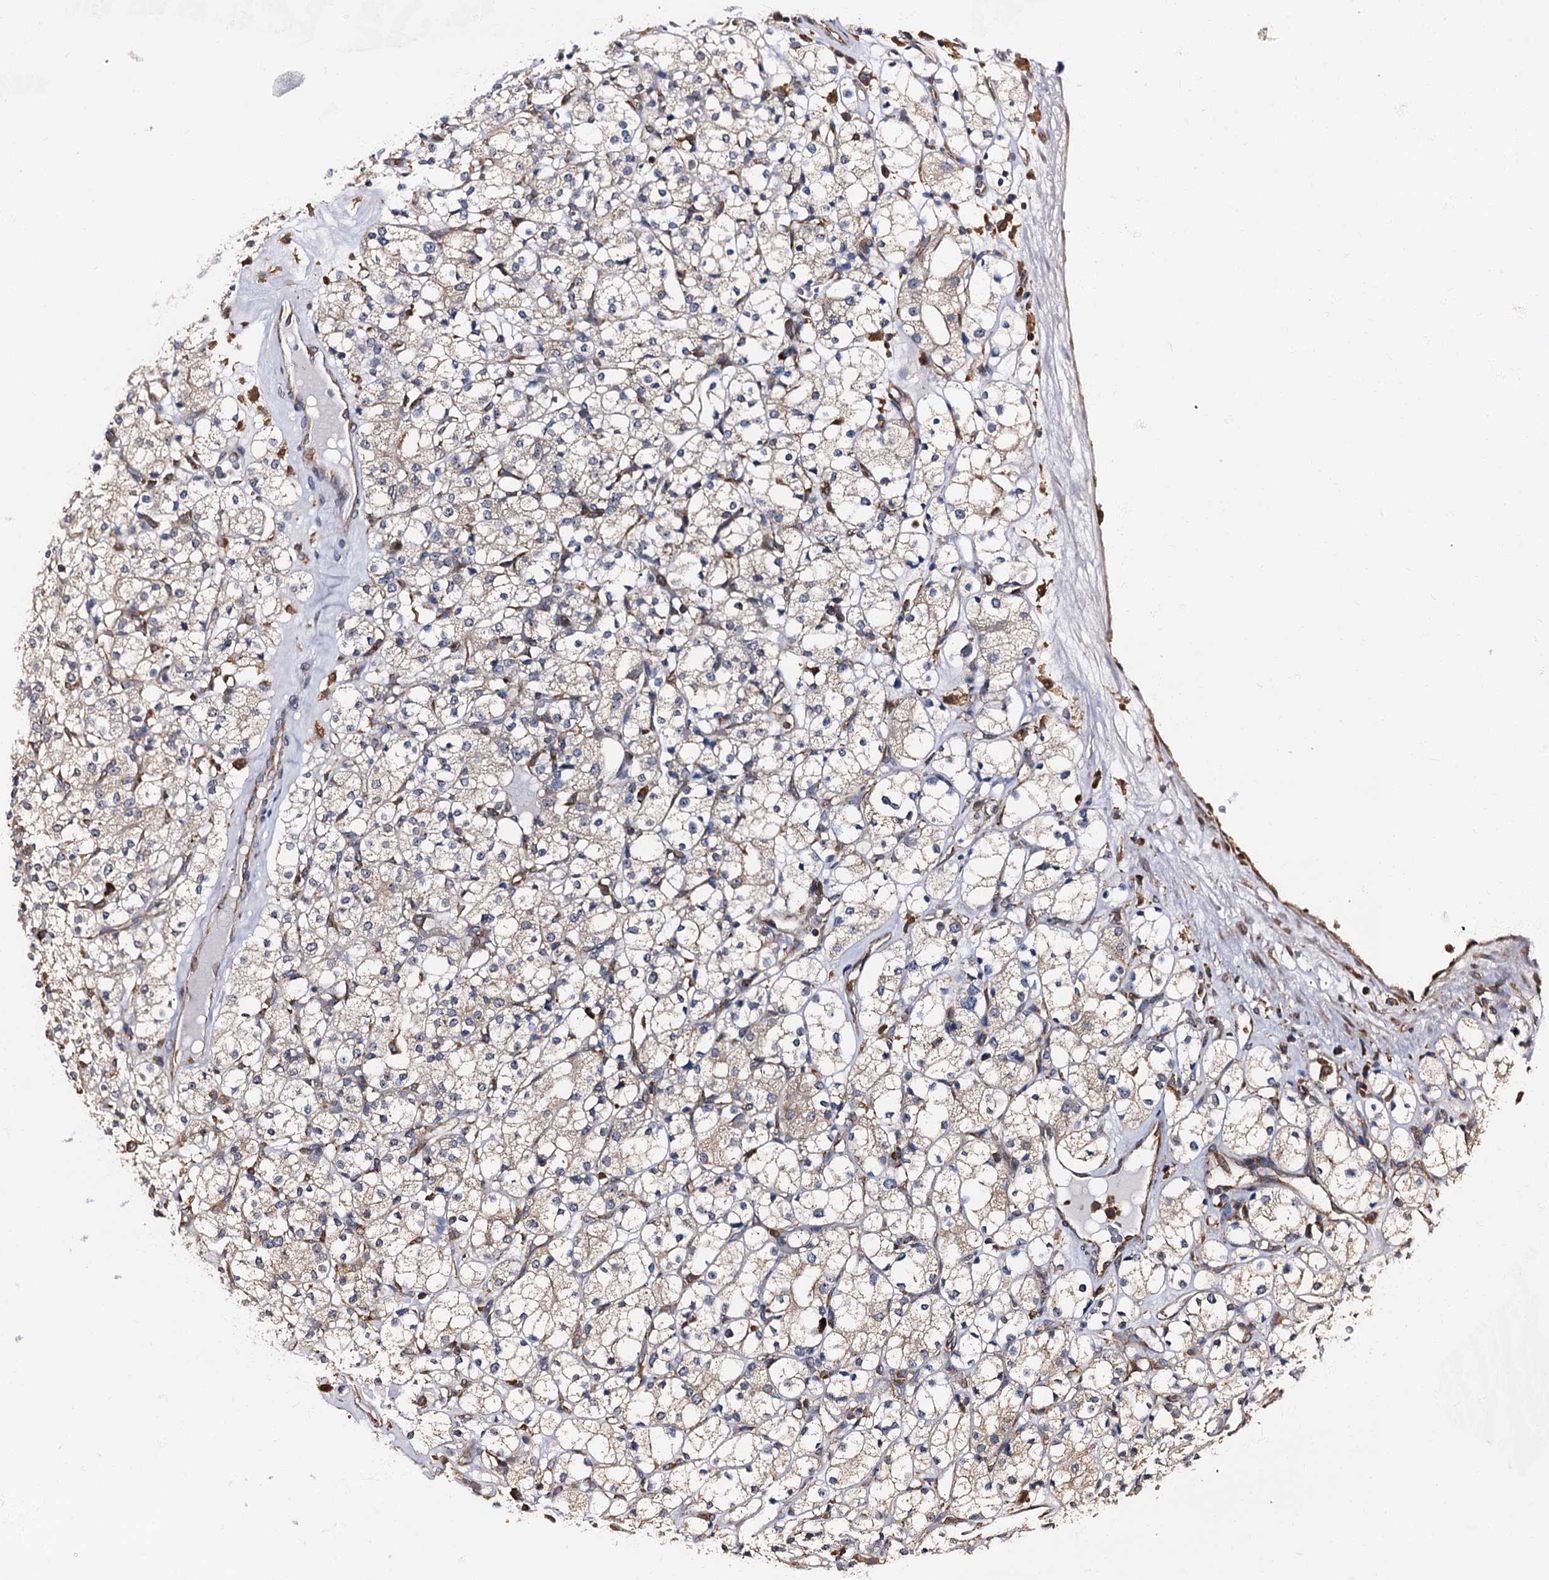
{"staining": {"intensity": "moderate", "quantity": "<25%", "location": "cytoplasmic/membranous"}, "tissue": "renal cancer", "cell_type": "Tumor cells", "image_type": "cancer", "snomed": [{"axis": "morphology", "description": "Adenocarcinoma, NOS"}, {"axis": "topography", "description": "Kidney"}], "caption": "Moderate cytoplasmic/membranous positivity for a protein is appreciated in about <25% of tumor cells of renal cancer using IHC.", "gene": "ATP2C1", "patient": {"sex": "male", "age": 77}}